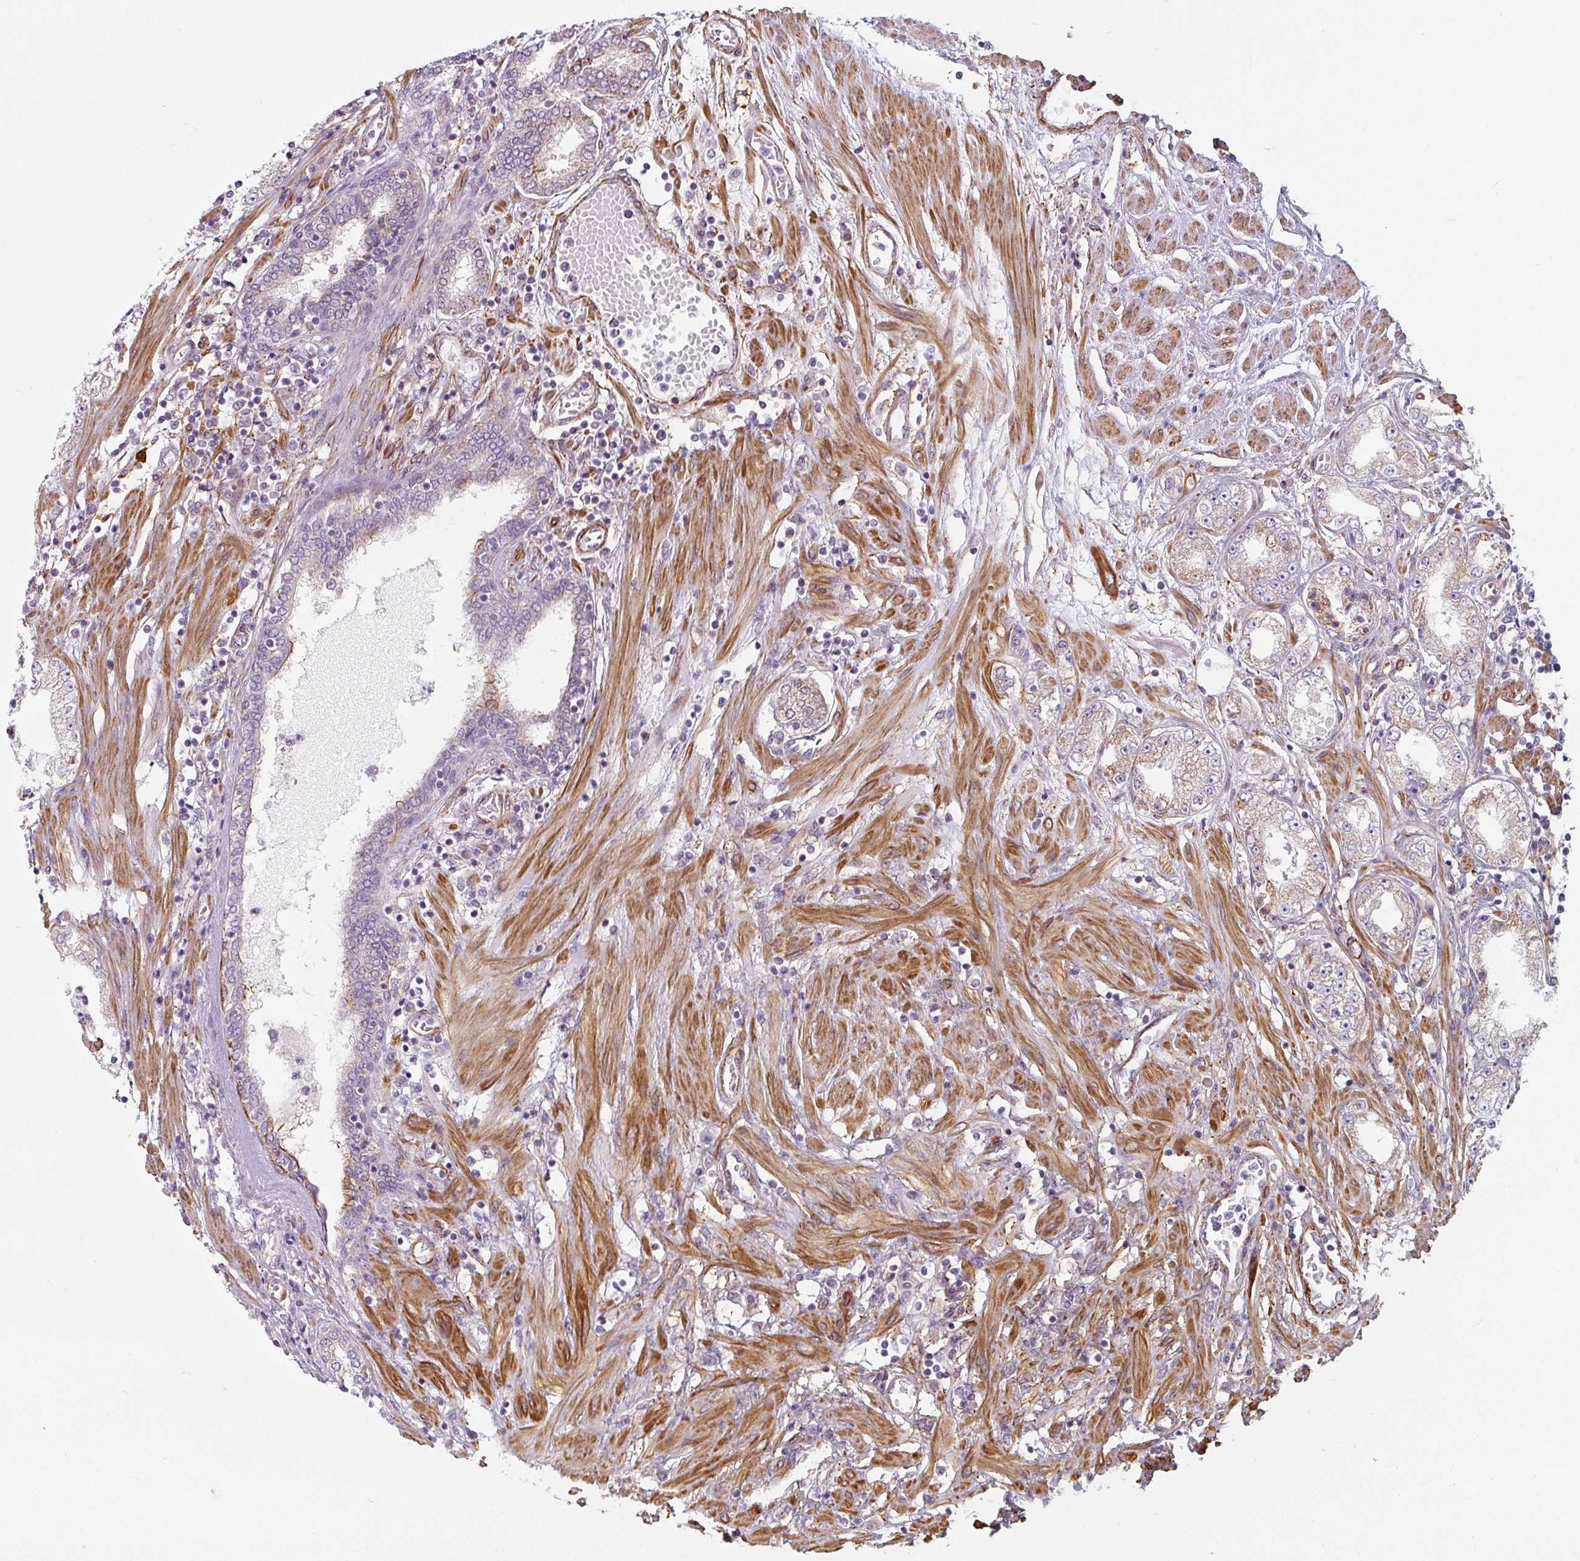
{"staining": {"intensity": "moderate", "quantity": "25%-75%", "location": "cytoplasmic/membranous"}, "tissue": "prostate cancer", "cell_type": "Tumor cells", "image_type": "cancer", "snomed": [{"axis": "morphology", "description": "Adenocarcinoma, High grade"}, {"axis": "topography", "description": "Prostate"}], "caption": "Immunohistochemical staining of human prostate cancer (adenocarcinoma (high-grade)) exhibits medium levels of moderate cytoplasmic/membranous protein staining in about 25%-75% of tumor cells.", "gene": "MRPS5", "patient": {"sex": "male", "age": 69}}